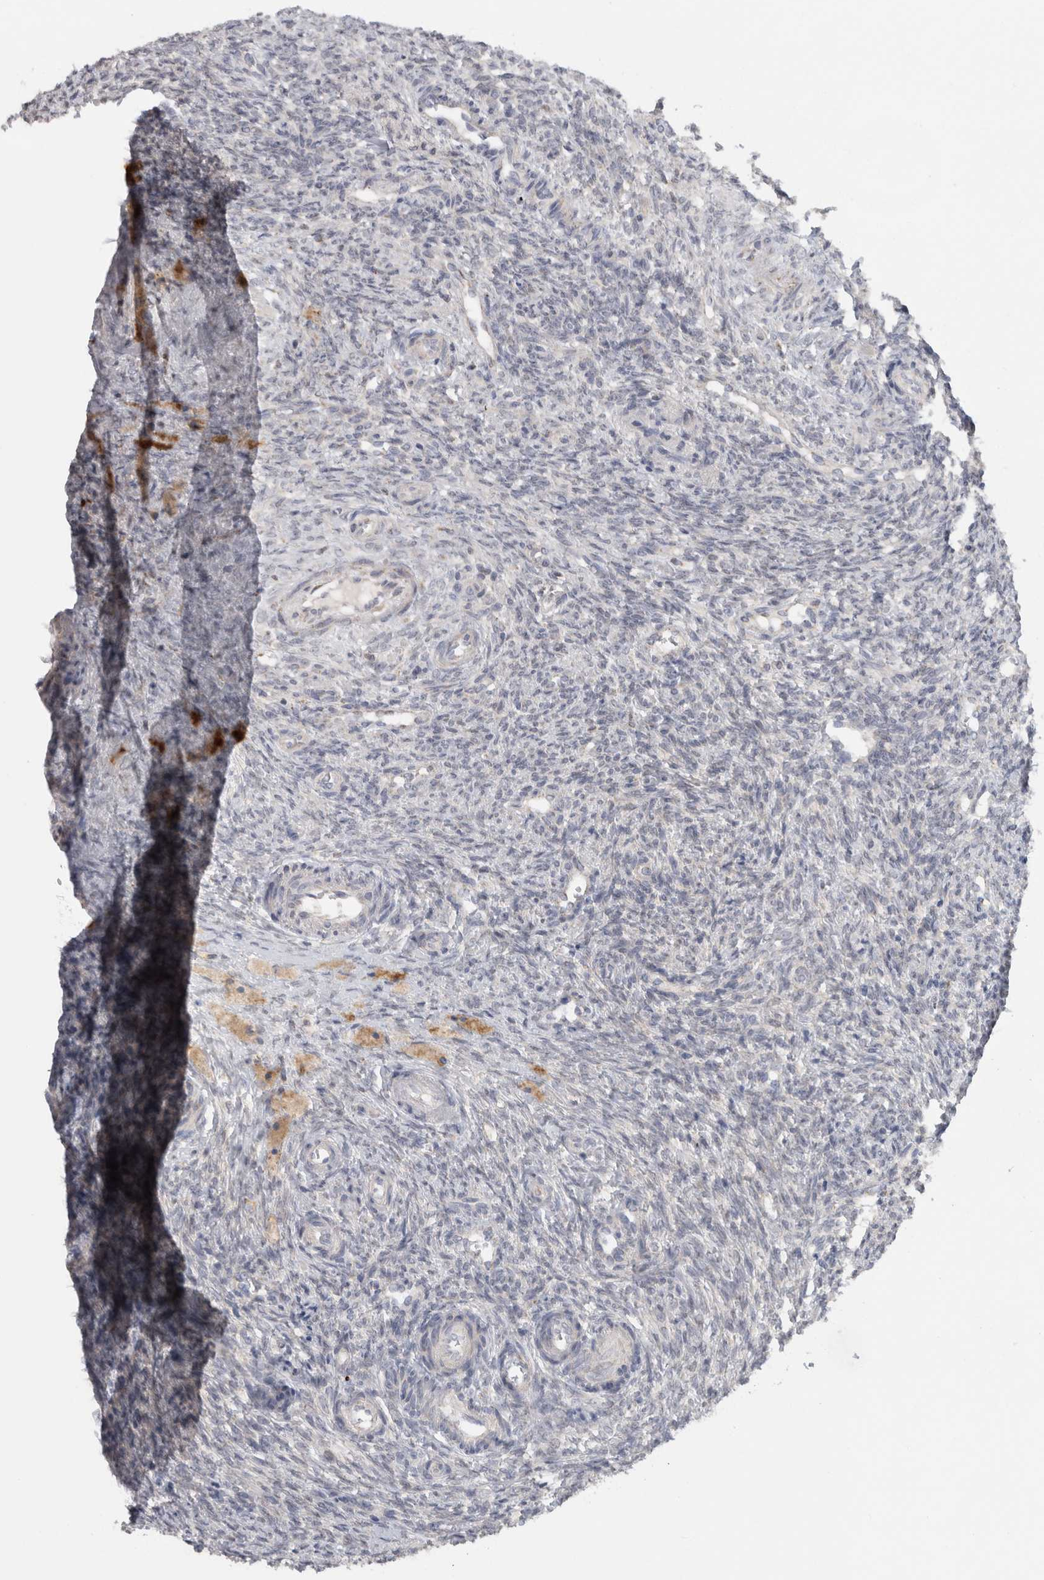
{"staining": {"intensity": "moderate", "quantity": ">75%", "location": "cytoplasmic/membranous"}, "tissue": "ovary", "cell_type": "Follicle cells", "image_type": "normal", "snomed": [{"axis": "morphology", "description": "Normal tissue, NOS"}, {"axis": "topography", "description": "Ovary"}], "caption": "A photomicrograph showing moderate cytoplasmic/membranous staining in approximately >75% of follicle cells in unremarkable ovary, as visualized by brown immunohistochemical staining.", "gene": "RAB18", "patient": {"sex": "female", "age": 41}}